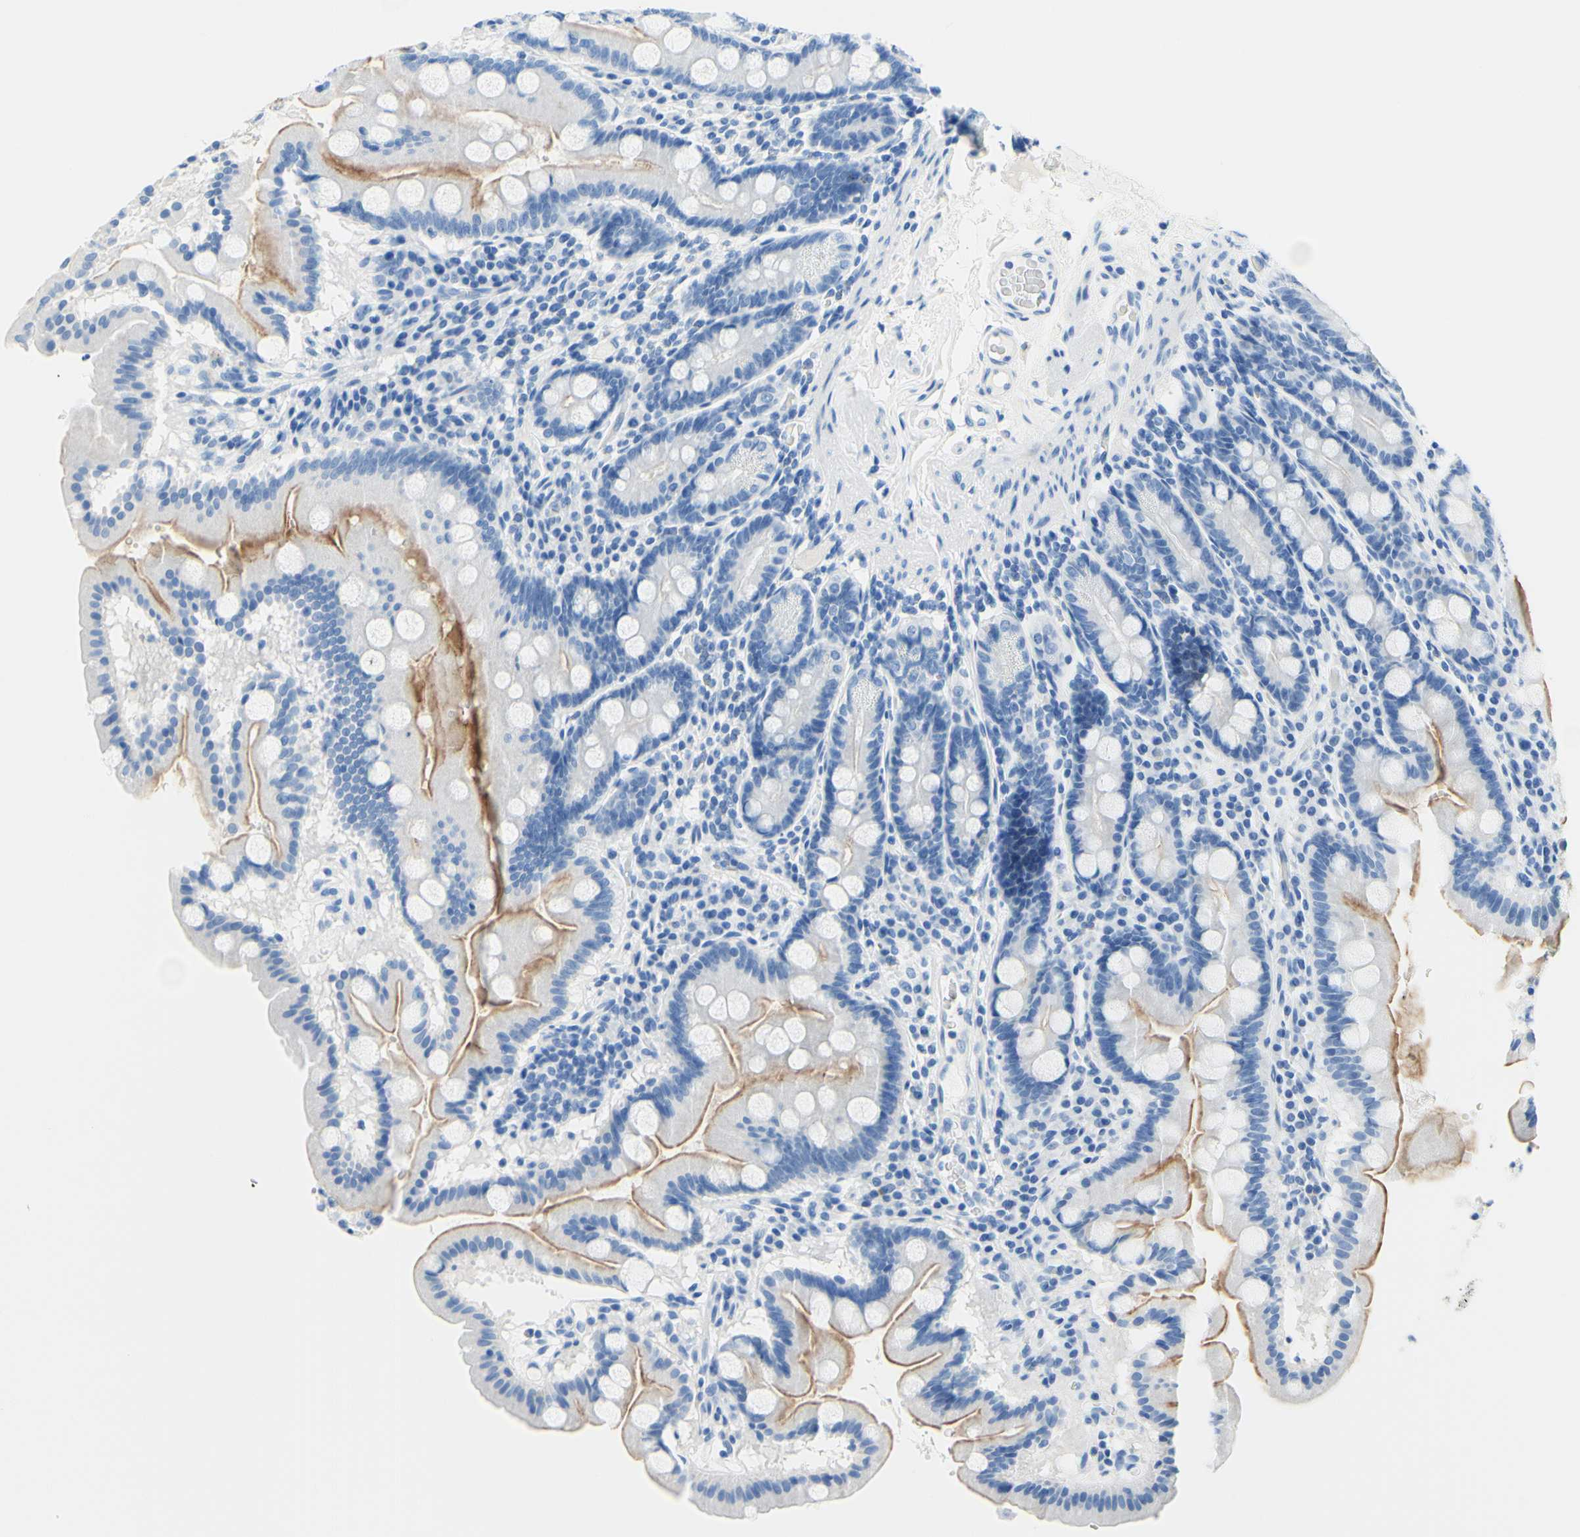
{"staining": {"intensity": "negative", "quantity": "none", "location": "none"}, "tissue": "duodenum", "cell_type": "Glandular cells", "image_type": "normal", "snomed": [{"axis": "morphology", "description": "Normal tissue, NOS"}, {"axis": "topography", "description": "Duodenum"}], "caption": "Histopathology image shows no protein expression in glandular cells of unremarkable duodenum.", "gene": "MYH2", "patient": {"sex": "male", "age": 50}}